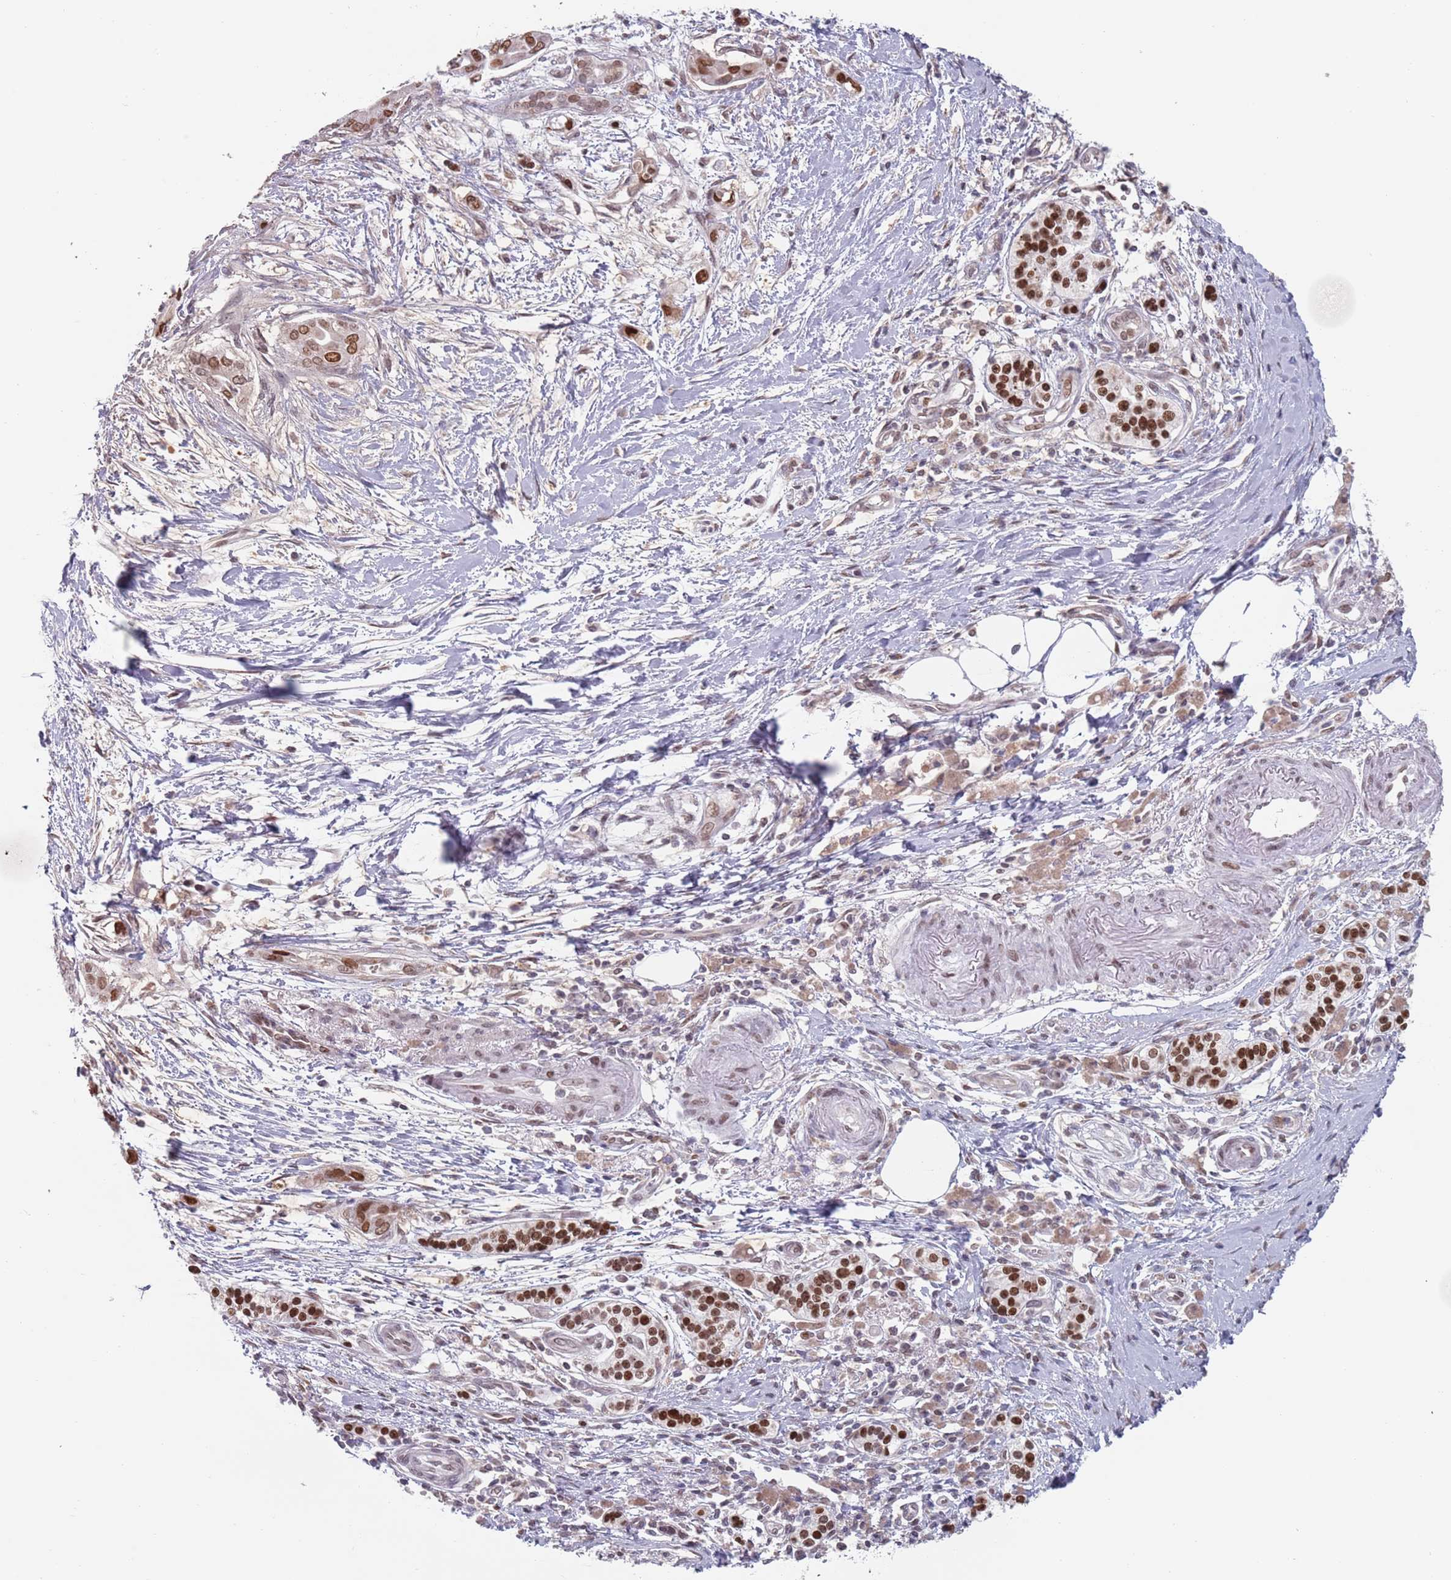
{"staining": {"intensity": "moderate", "quantity": ">75%", "location": "nuclear"}, "tissue": "pancreatic cancer", "cell_type": "Tumor cells", "image_type": "cancer", "snomed": [{"axis": "morphology", "description": "Adenocarcinoma, NOS"}, {"axis": "topography", "description": "Pancreas"}], "caption": "Protein staining shows moderate nuclear positivity in approximately >75% of tumor cells in pancreatic adenocarcinoma.", "gene": "MFSD12", "patient": {"sex": "male", "age": 71}}